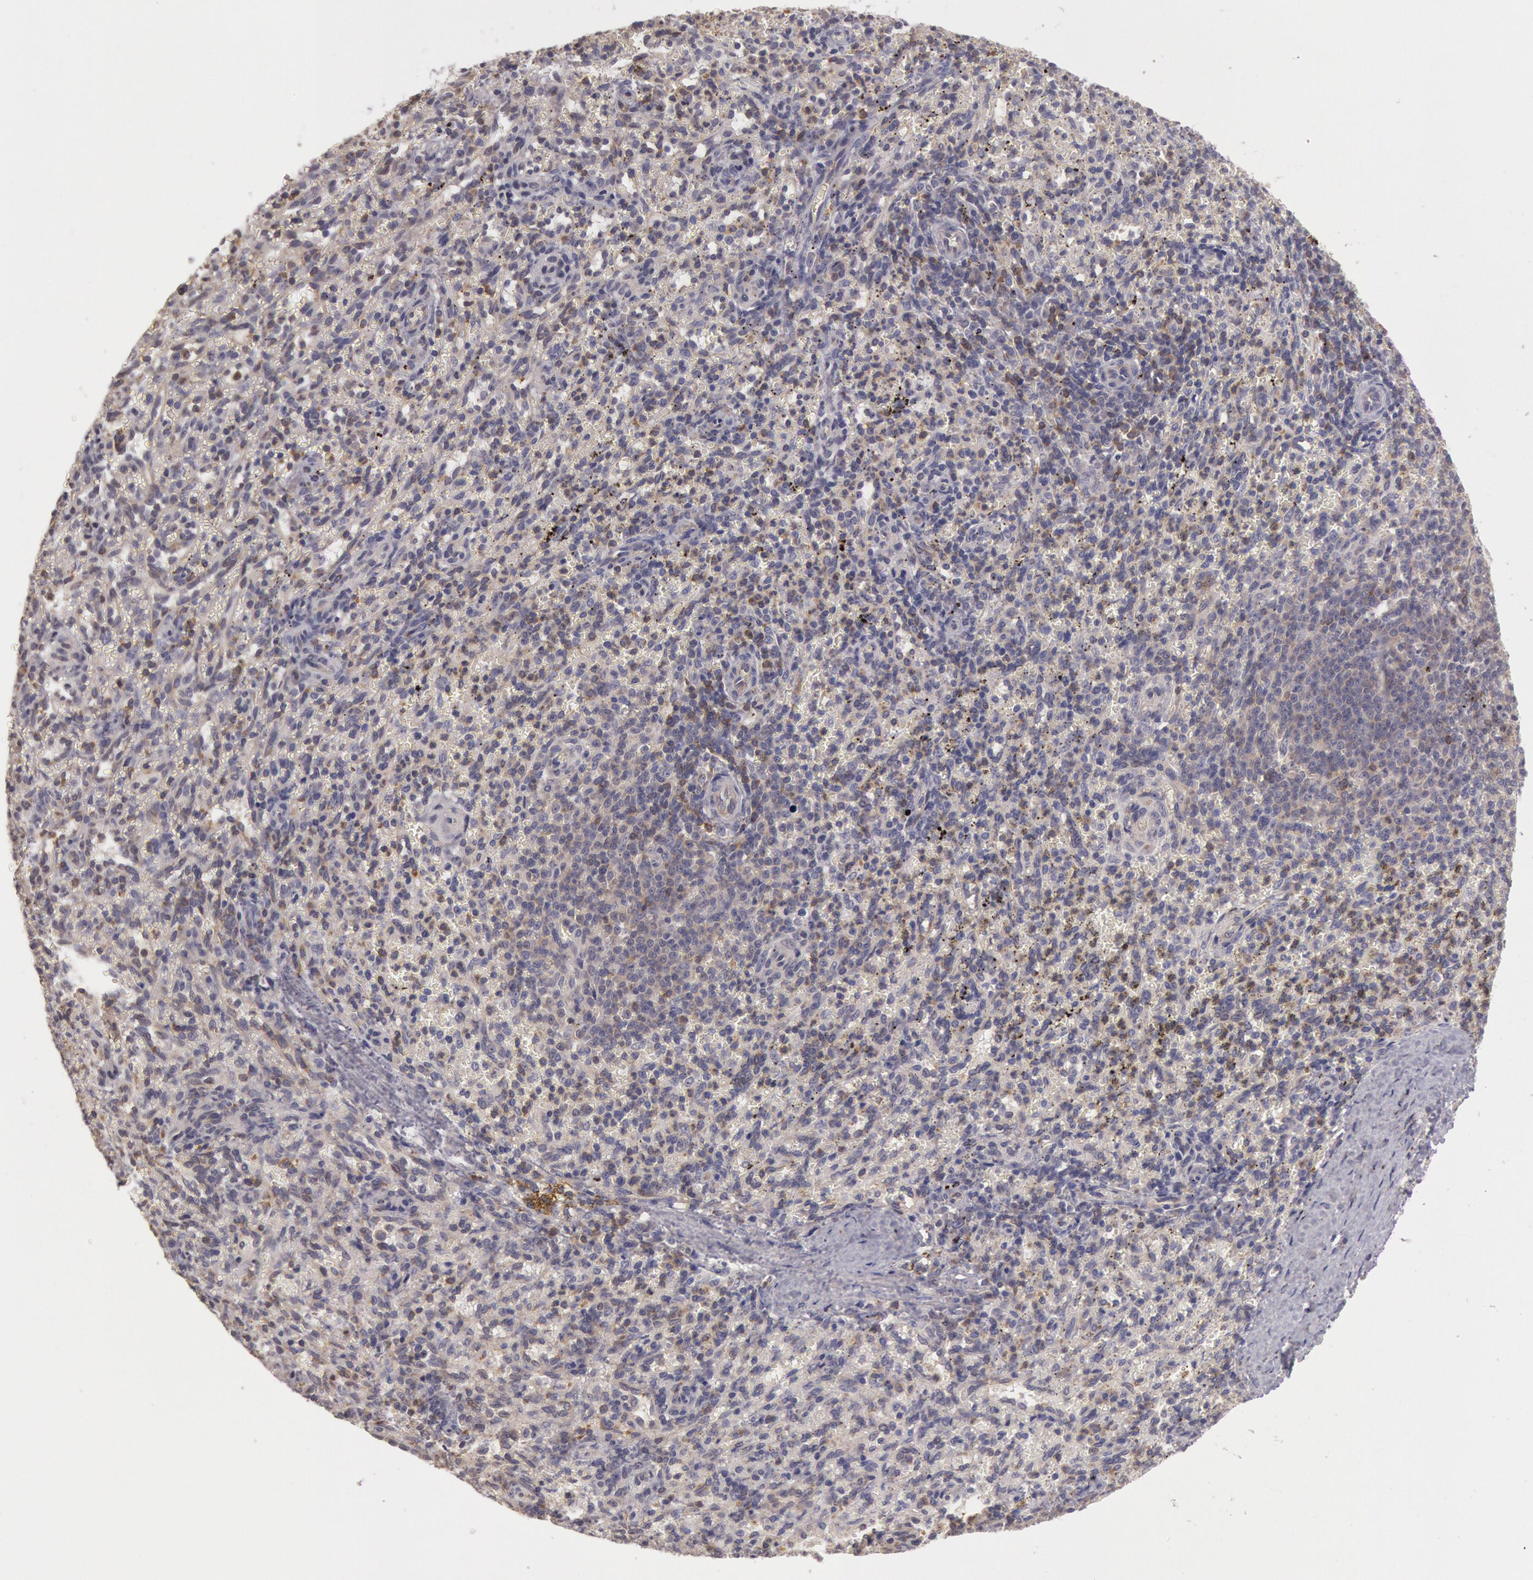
{"staining": {"intensity": "moderate", "quantity": "25%-75%", "location": "cytoplasmic/membranous"}, "tissue": "spleen", "cell_type": "Cells in red pulp", "image_type": "normal", "snomed": [{"axis": "morphology", "description": "Normal tissue, NOS"}, {"axis": "topography", "description": "Spleen"}], "caption": "A histopathology image of human spleen stained for a protein reveals moderate cytoplasmic/membranous brown staining in cells in red pulp.", "gene": "NMT2", "patient": {"sex": "female", "age": 10}}